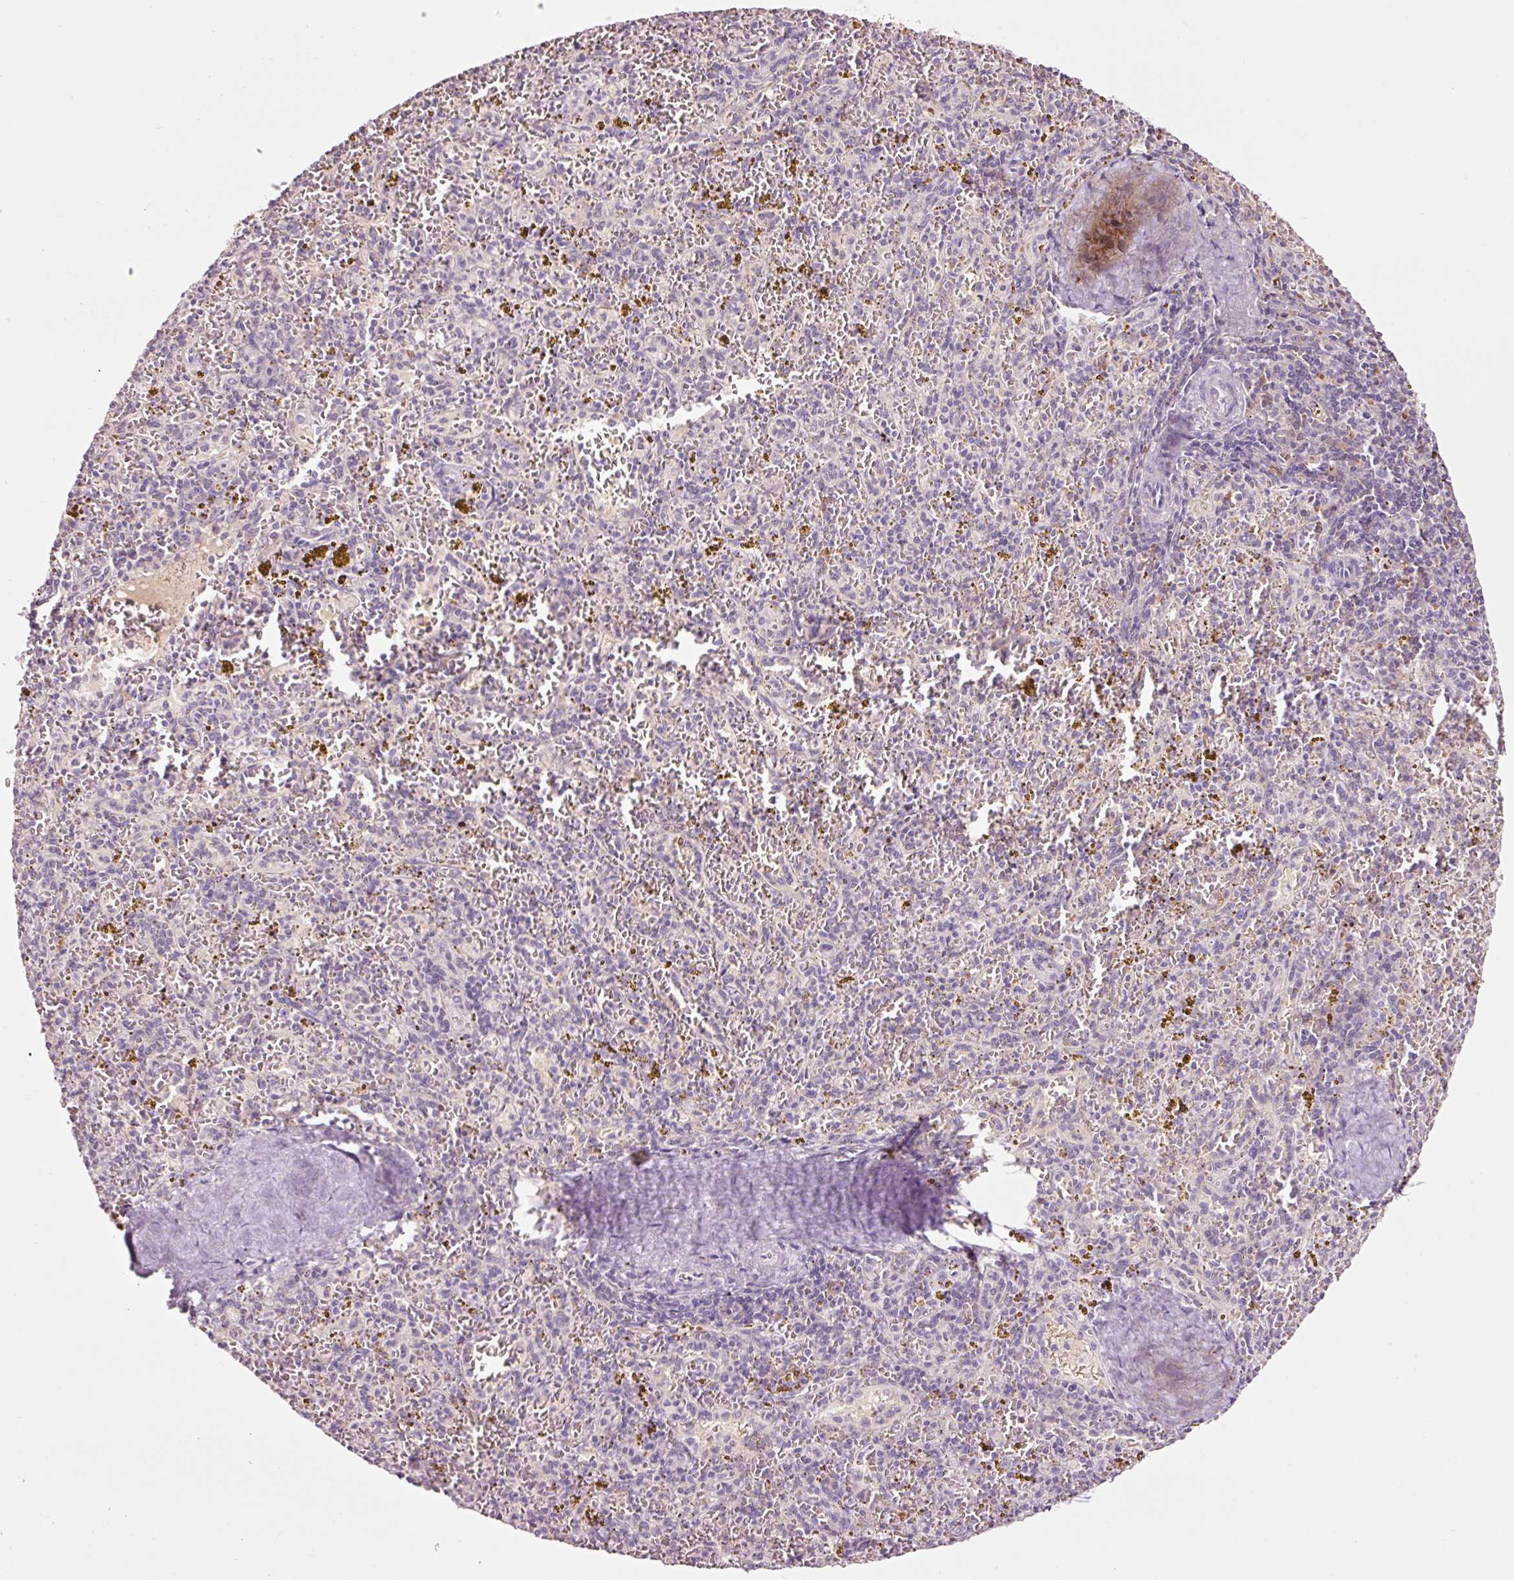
{"staining": {"intensity": "negative", "quantity": "none", "location": "none"}, "tissue": "spleen", "cell_type": "Cells in red pulp", "image_type": "normal", "snomed": [{"axis": "morphology", "description": "Normal tissue, NOS"}, {"axis": "topography", "description": "Spleen"}], "caption": "Cells in red pulp are negative for brown protein staining in unremarkable spleen. Brightfield microscopy of immunohistochemistry stained with DAB (brown) and hematoxylin (blue), captured at high magnification.", "gene": "LDHAL6B", "patient": {"sex": "male", "age": 57}}